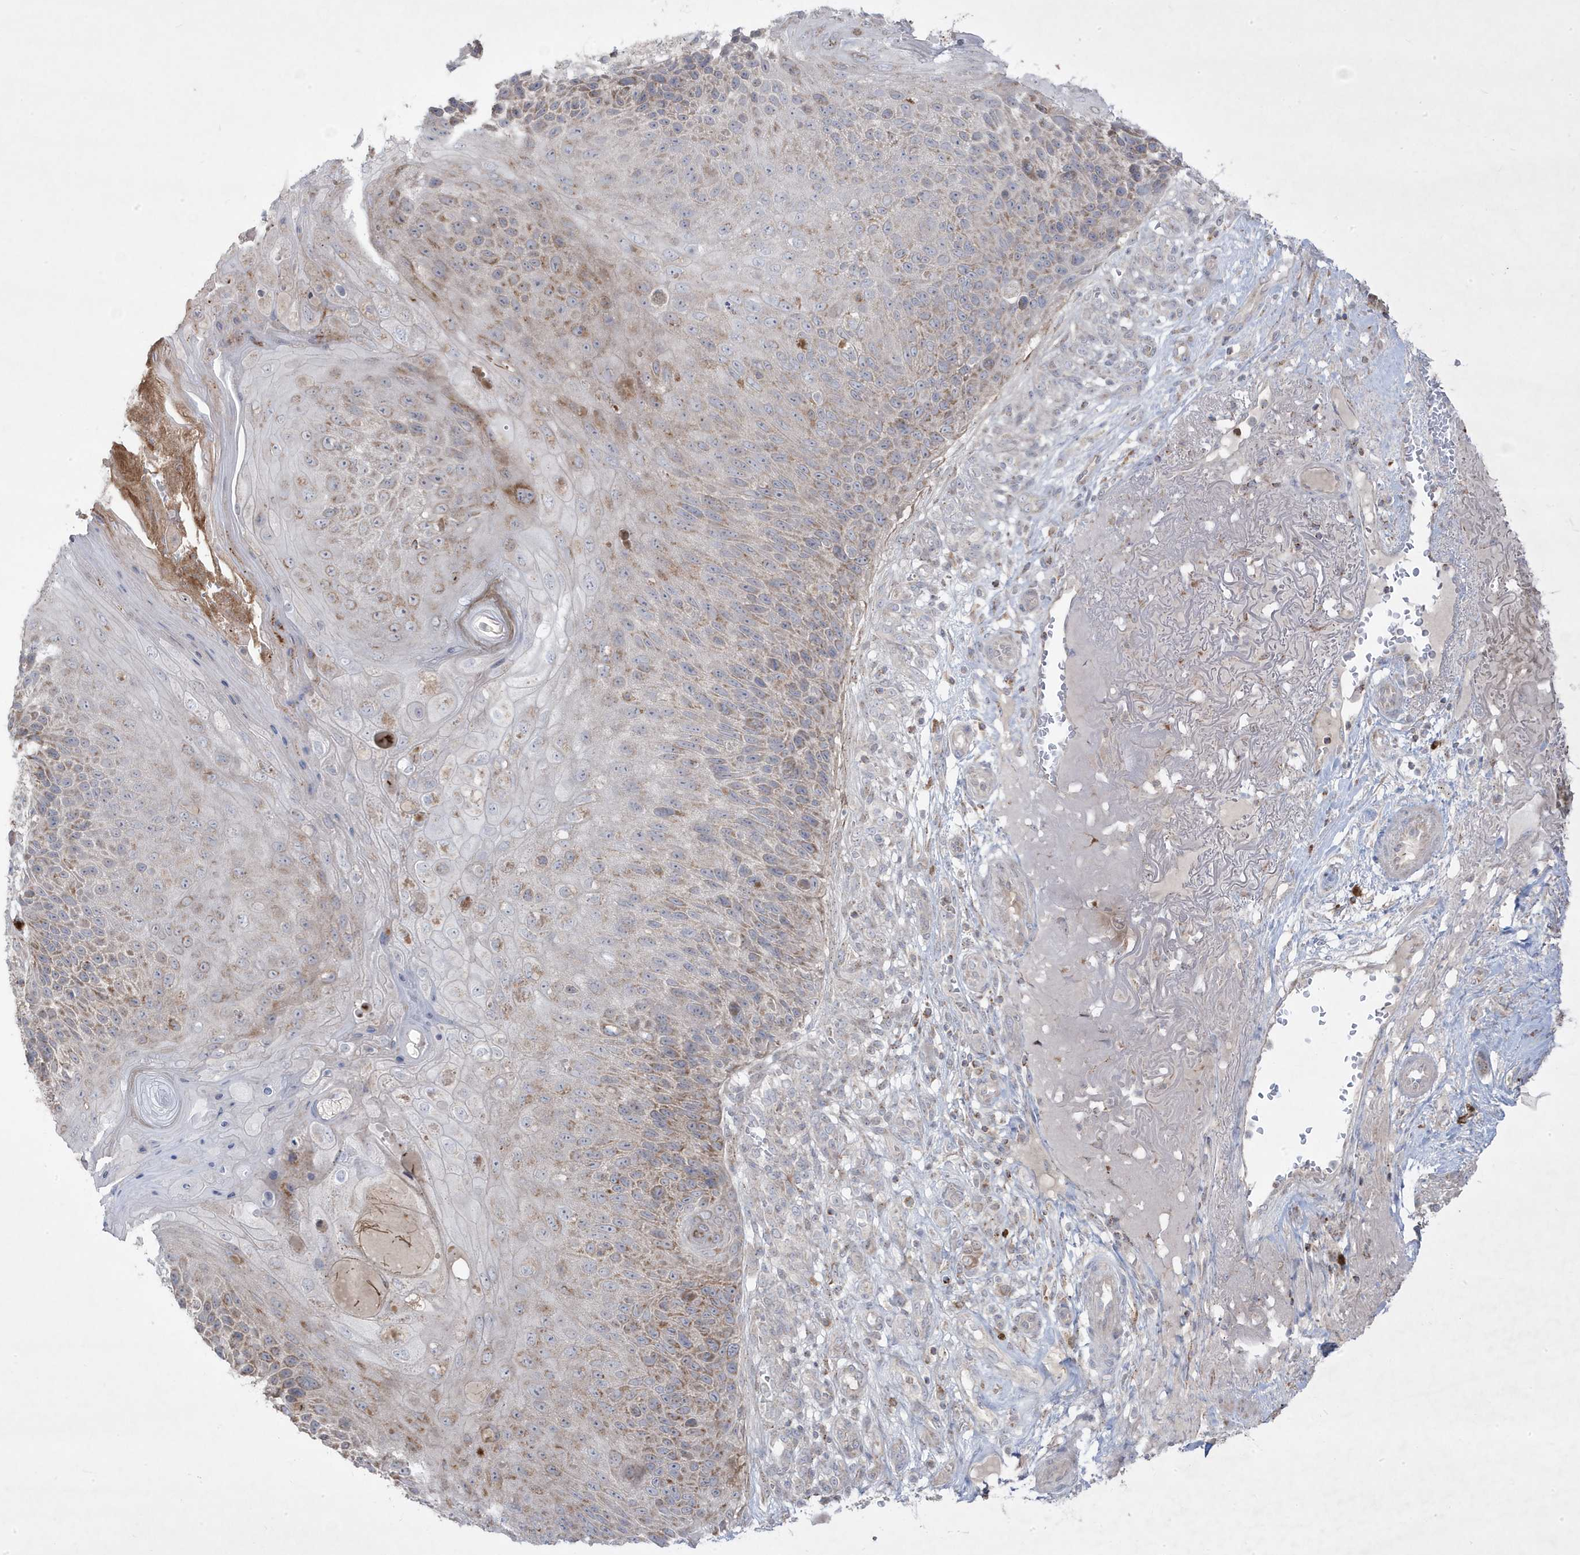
{"staining": {"intensity": "weak", "quantity": "25%-75%", "location": "cytoplasmic/membranous"}, "tissue": "skin cancer", "cell_type": "Tumor cells", "image_type": "cancer", "snomed": [{"axis": "morphology", "description": "Squamous cell carcinoma, NOS"}, {"axis": "topography", "description": "Skin"}], "caption": "A high-resolution histopathology image shows IHC staining of skin squamous cell carcinoma, which reveals weak cytoplasmic/membranous positivity in approximately 25%-75% of tumor cells. (DAB = brown stain, brightfield microscopy at high magnification).", "gene": "ADAMTSL3", "patient": {"sex": "female", "age": 88}}